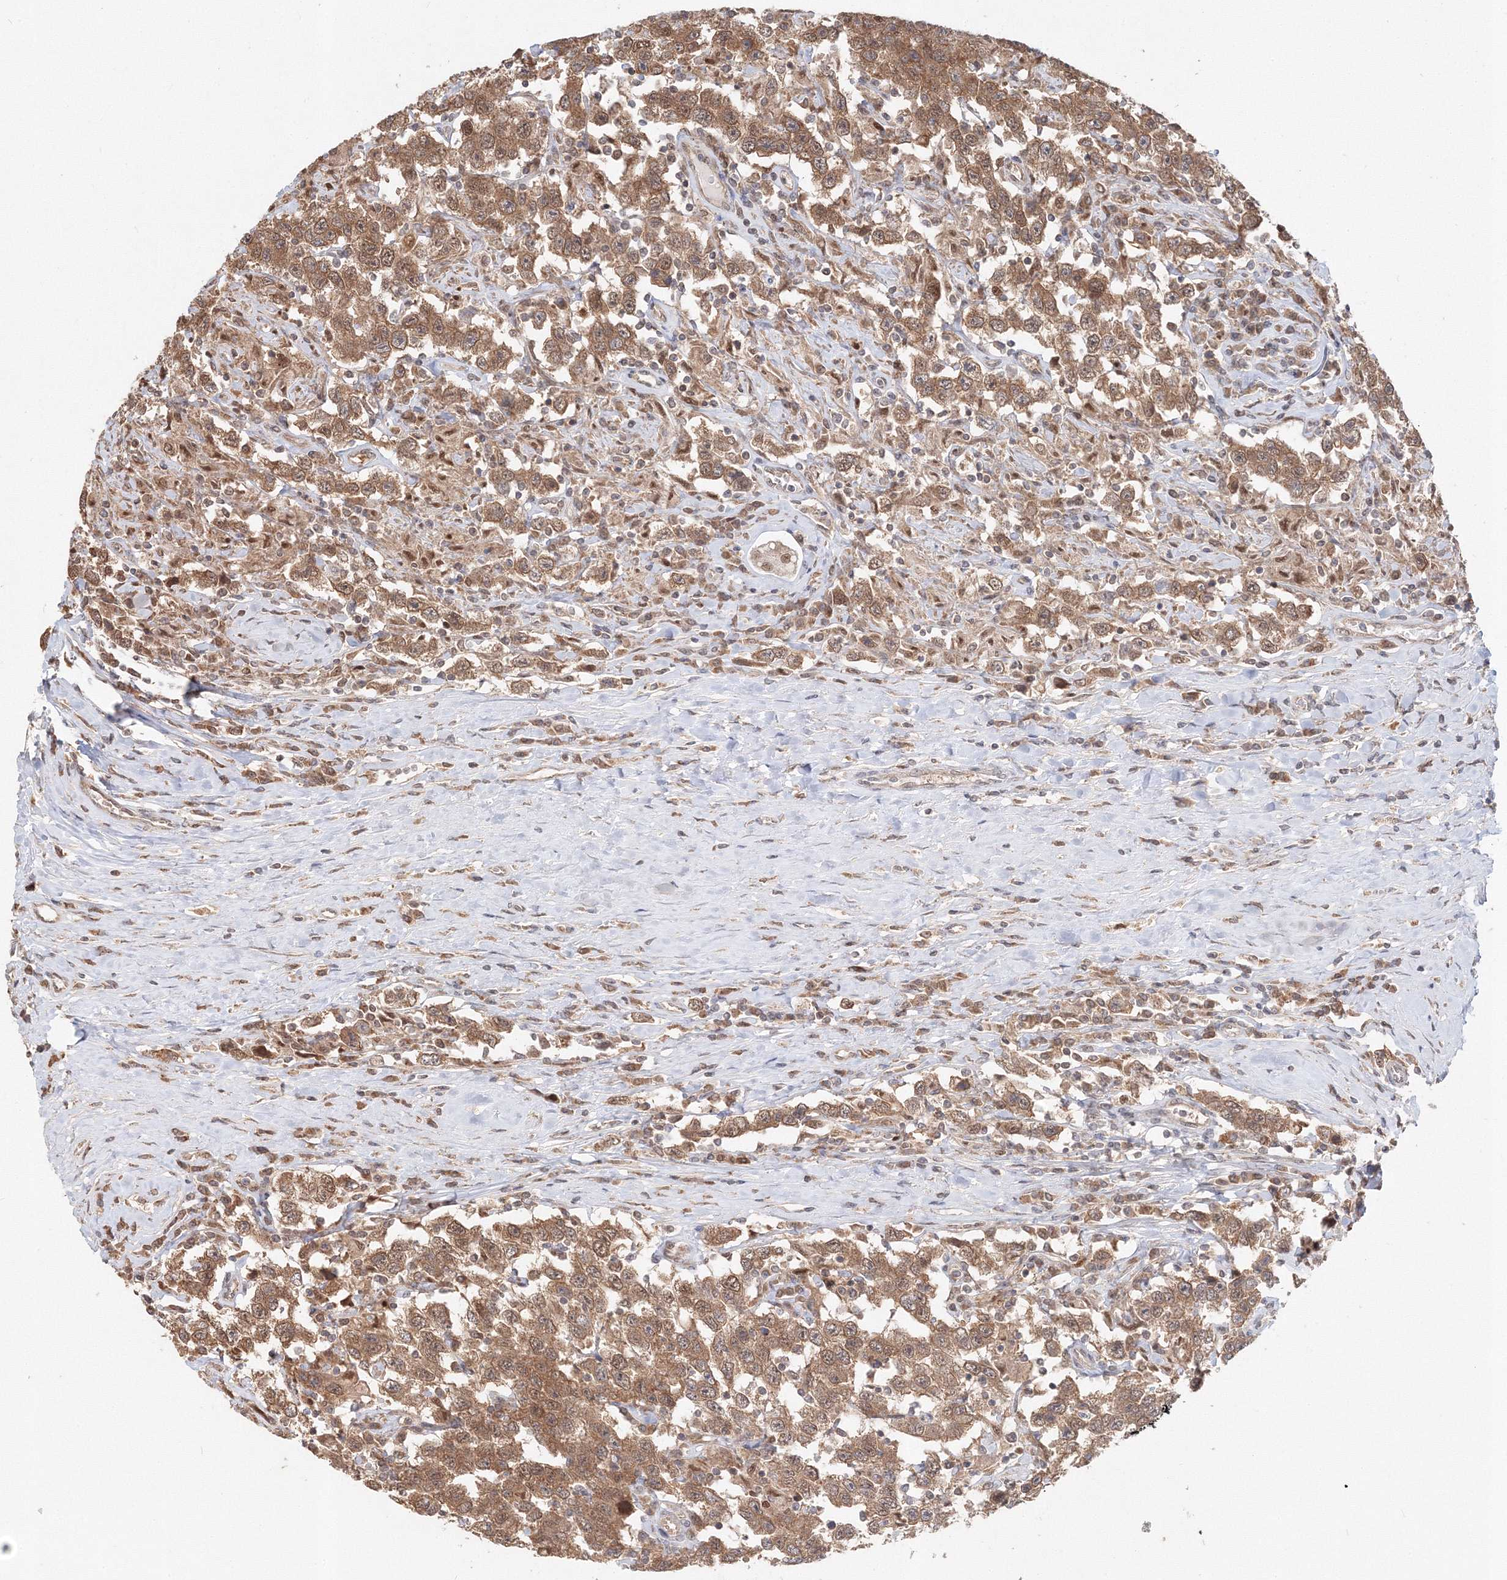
{"staining": {"intensity": "moderate", "quantity": ">75%", "location": "cytoplasmic/membranous"}, "tissue": "testis cancer", "cell_type": "Tumor cells", "image_type": "cancer", "snomed": [{"axis": "morphology", "description": "Seminoma, NOS"}, {"axis": "topography", "description": "Testis"}], "caption": "Human testis cancer (seminoma) stained for a protein (brown) demonstrates moderate cytoplasmic/membranous positive staining in approximately >75% of tumor cells.", "gene": "PSMD6", "patient": {"sex": "male", "age": 41}}